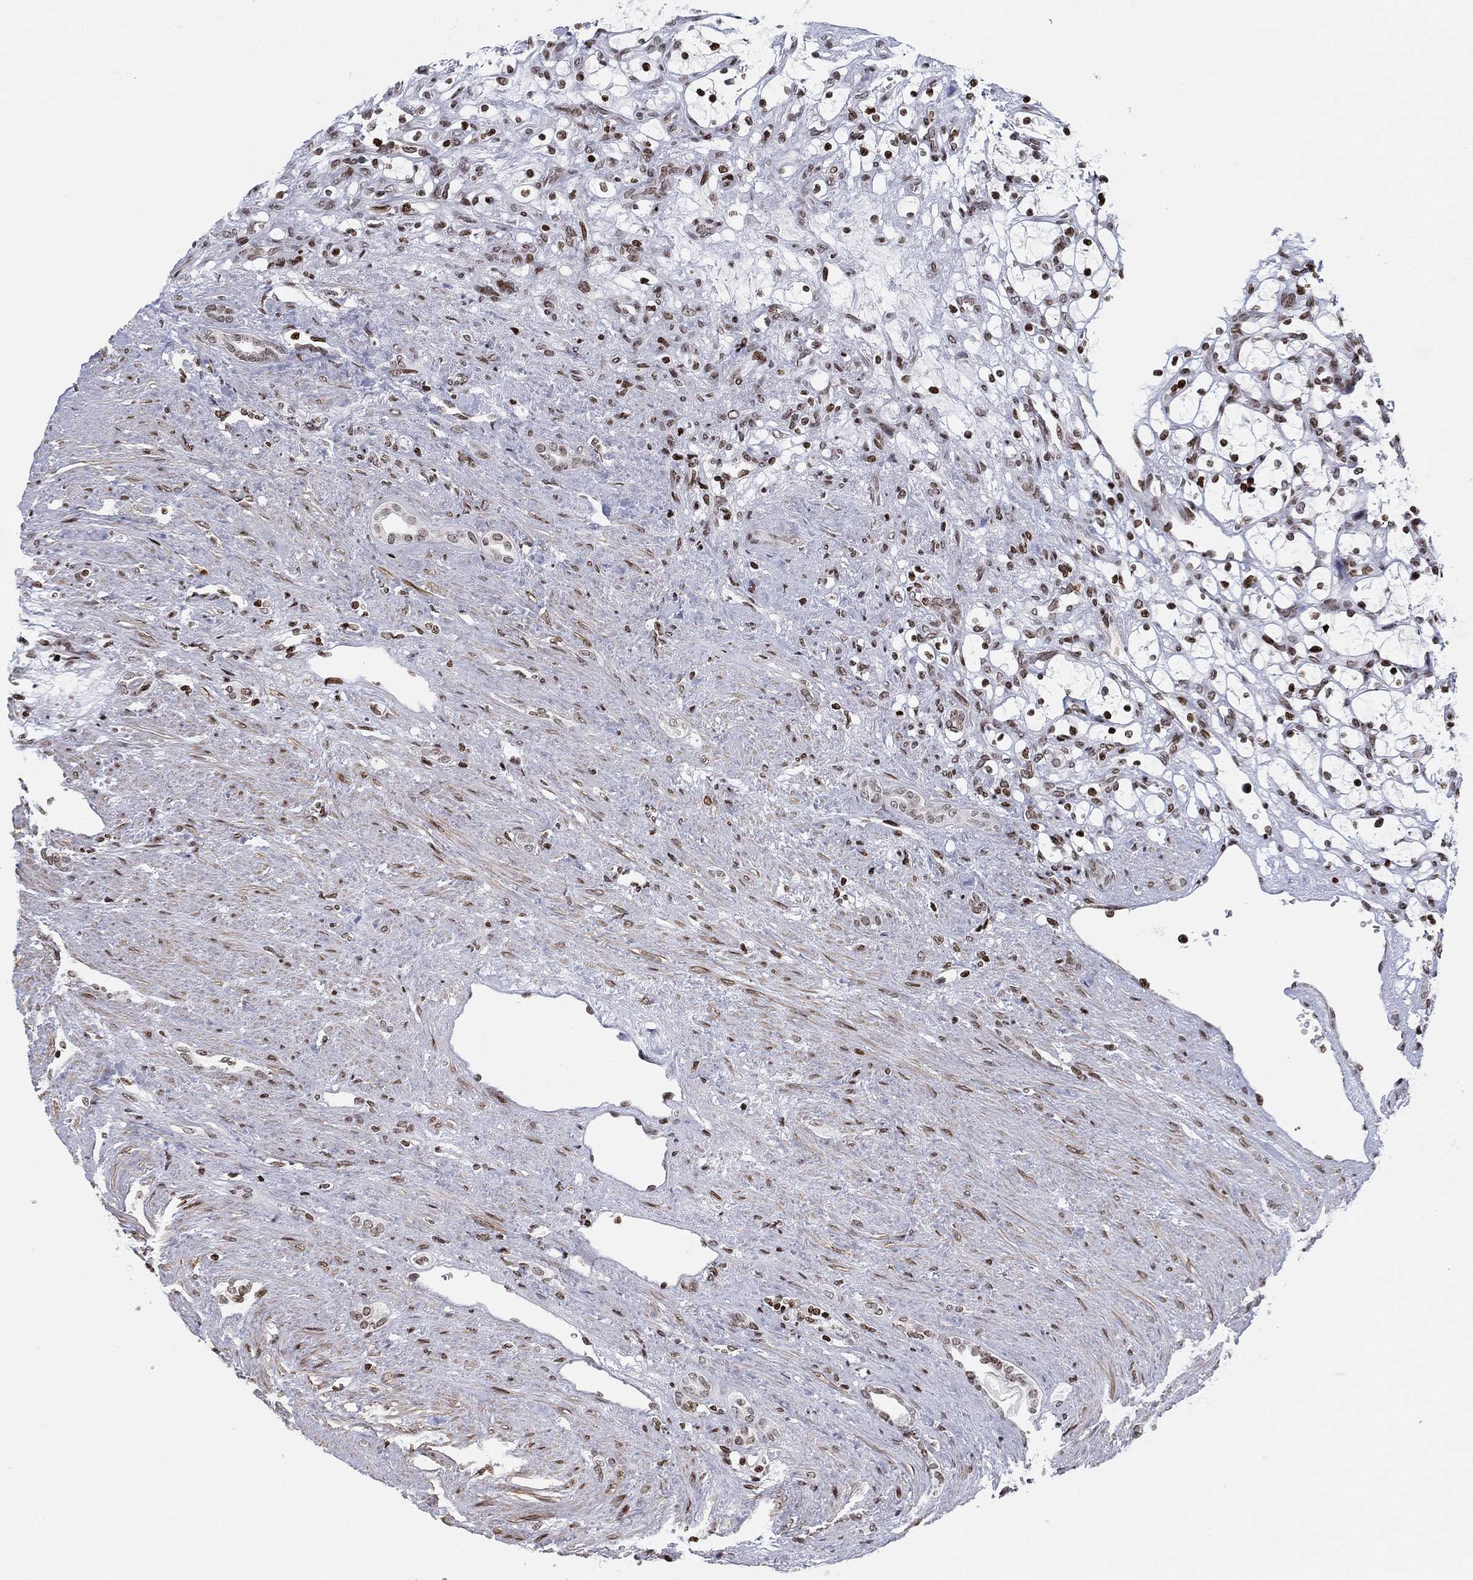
{"staining": {"intensity": "moderate", "quantity": "<25%", "location": "nuclear"}, "tissue": "renal cancer", "cell_type": "Tumor cells", "image_type": "cancer", "snomed": [{"axis": "morphology", "description": "Adenocarcinoma, NOS"}, {"axis": "topography", "description": "Kidney"}], "caption": "Immunohistochemistry (IHC) photomicrograph of neoplastic tissue: renal cancer (adenocarcinoma) stained using immunohistochemistry exhibits low levels of moderate protein expression localized specifically in the nuclear of tumor cells, appearing as a nuclear brown color.", "gene": "MFSD14A", "patient": {"sex": "female", "age": 69}}